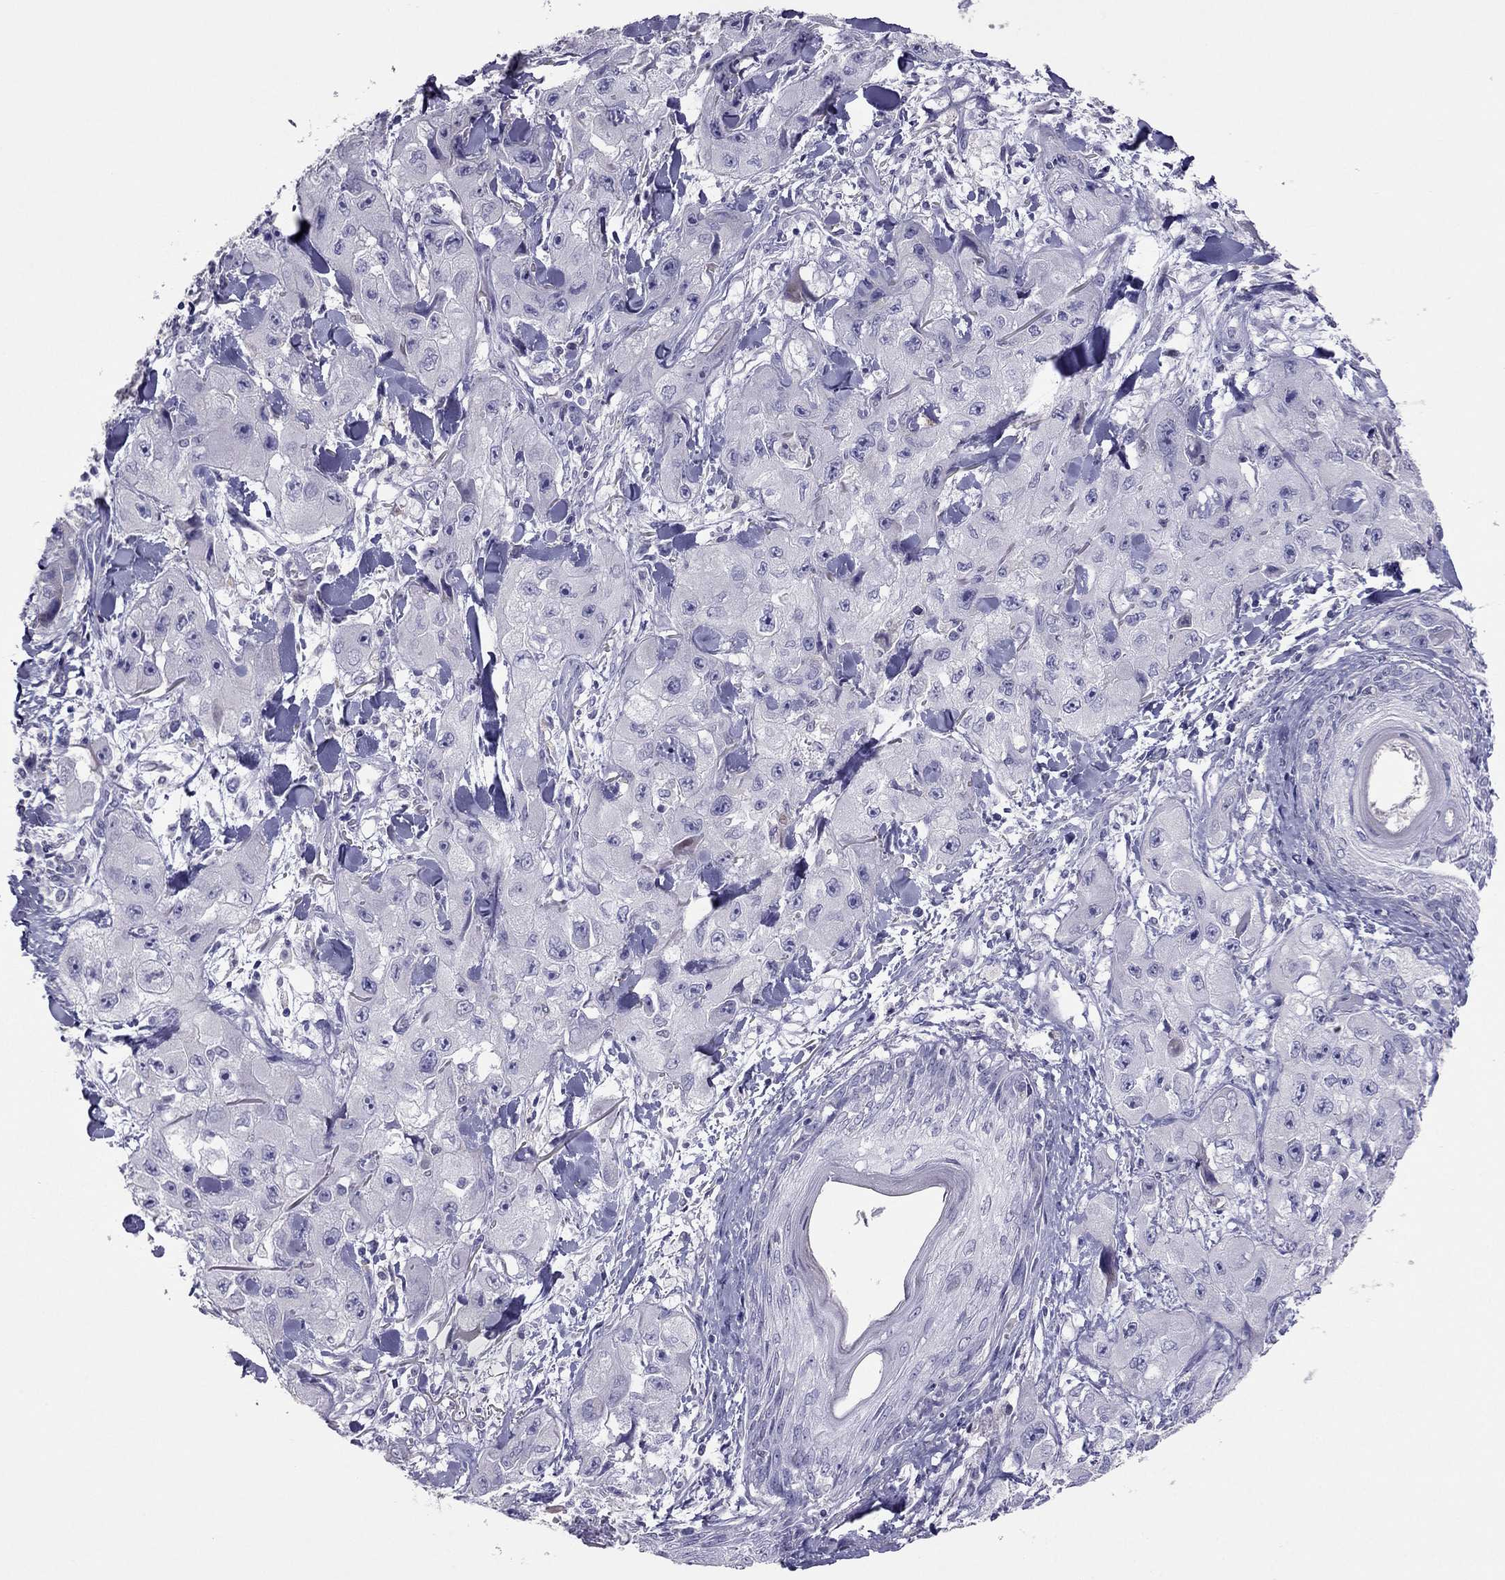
{"staining": {"intensity": "negative", "quantity": "none", "location": "none"}, "tissue": "skin cancer", "cell_type": "Tumor cells", "image_type": "cancer", "snomed": [{"axis": "morphology", "description": "Squamous cell carcinoma, NOS"}, {"axis": "topography", "description": "Skin"}, {"axis": "topography", "description": "Subcutis"}], "caption": "Human squamous cell carcinoma (skin) stained for a protein using immunohistochemistry exhibits no positivity in tumor cells.", "gene": "RGS8", "patient": {"sex": "male", "age": 73}}